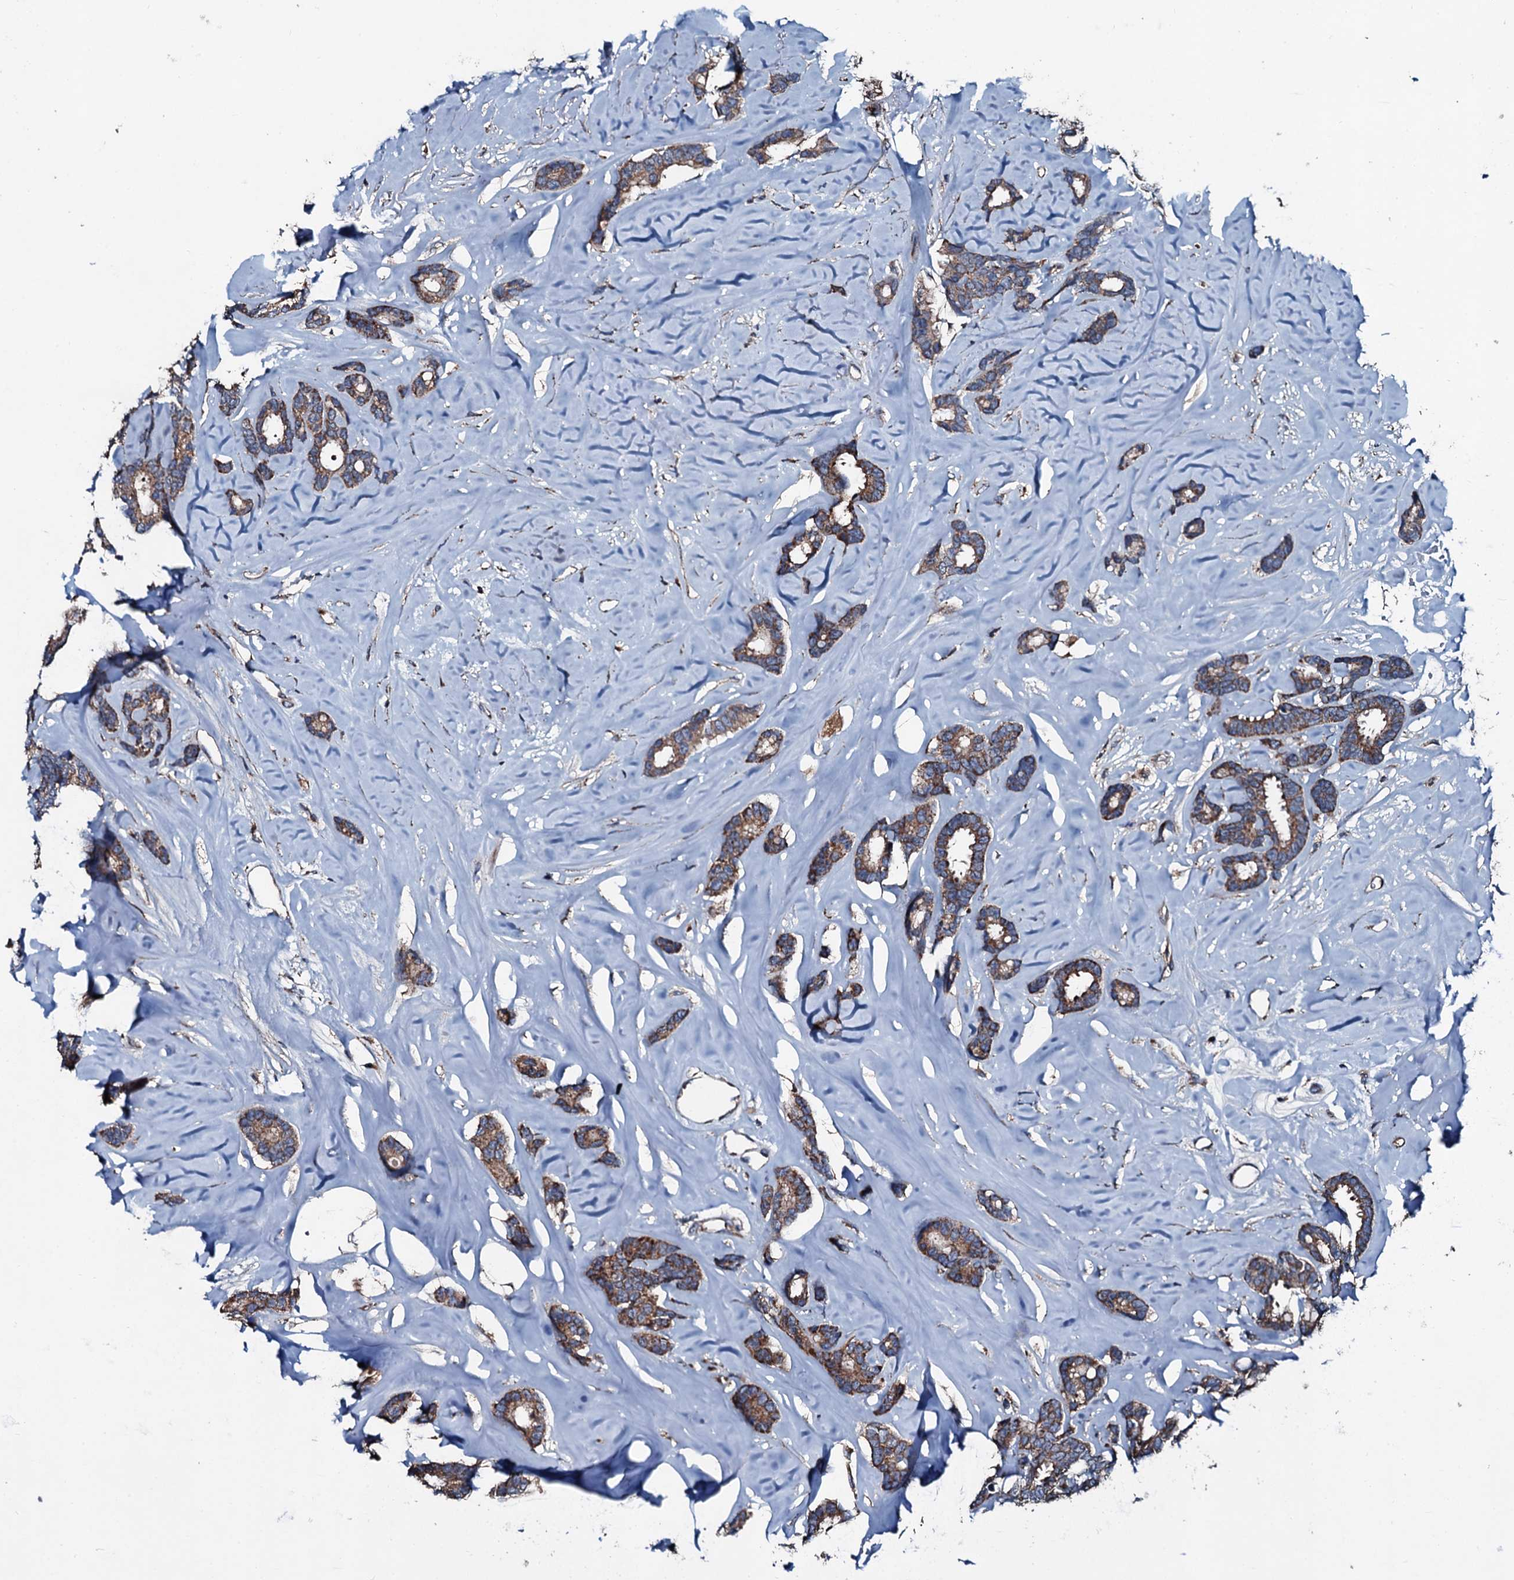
{"staining": {"intensity": "strong", "quantity": ">75%", "location": "cytoplasmic/membranous"}, "tissue": "breast cancer", "cell_type": "Tumor cells", "image_type": "cancer", "snomed": [{"axis": "morphology", "description": "Duct carcinoma"}, {"axis": "topography", "description": "Breast"}], "caption": "Tumor cells show strong cytoplasmic/membranous positivity in about >75% of cells in intraductal carcinoma (breast).", "gene": "ACSS3", "patient": {"sex": "female", "age": 87}}